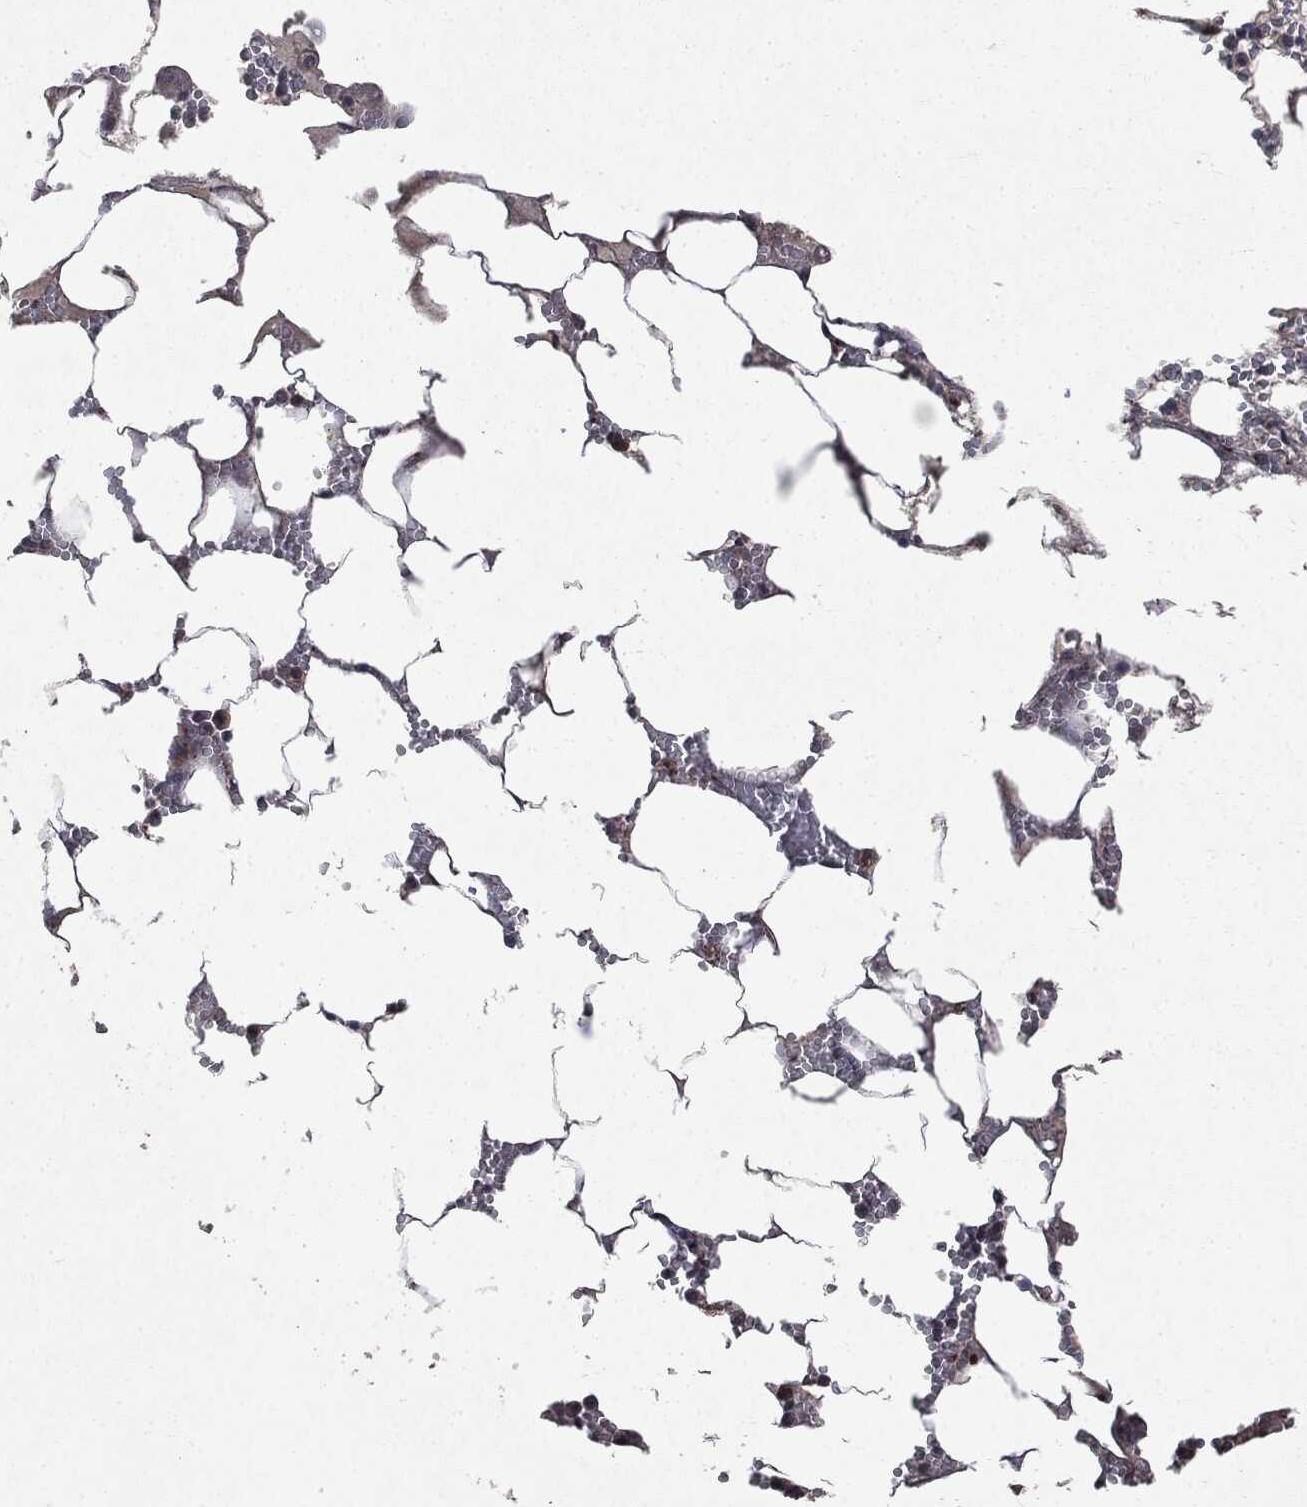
{"staining": {"intensity": "strong", "quantity": "<25%", "location": "nuclear"}, "tissue": "bone marrow", "cell_type": "Hematopoietic cells", "image_type": "normal", "snomed": [{"axis": "morphology", "description": "Normal tissue, NOS"}, {"axis": "topography", "description": "Bone marrow"}], "caption": "IHC staining of benign bone marrow, which reveals medium levels of strong nuclear staining in approximately <25% of hematopoietic cells indicating strong nuclear protein positivity. The staining was performed using DAB (brown) for protein detection and nuclei were counterstained in hematoxylin (blue).", "gene": "PLPPR2", "patient": {"sex": "female", "age": 64}}